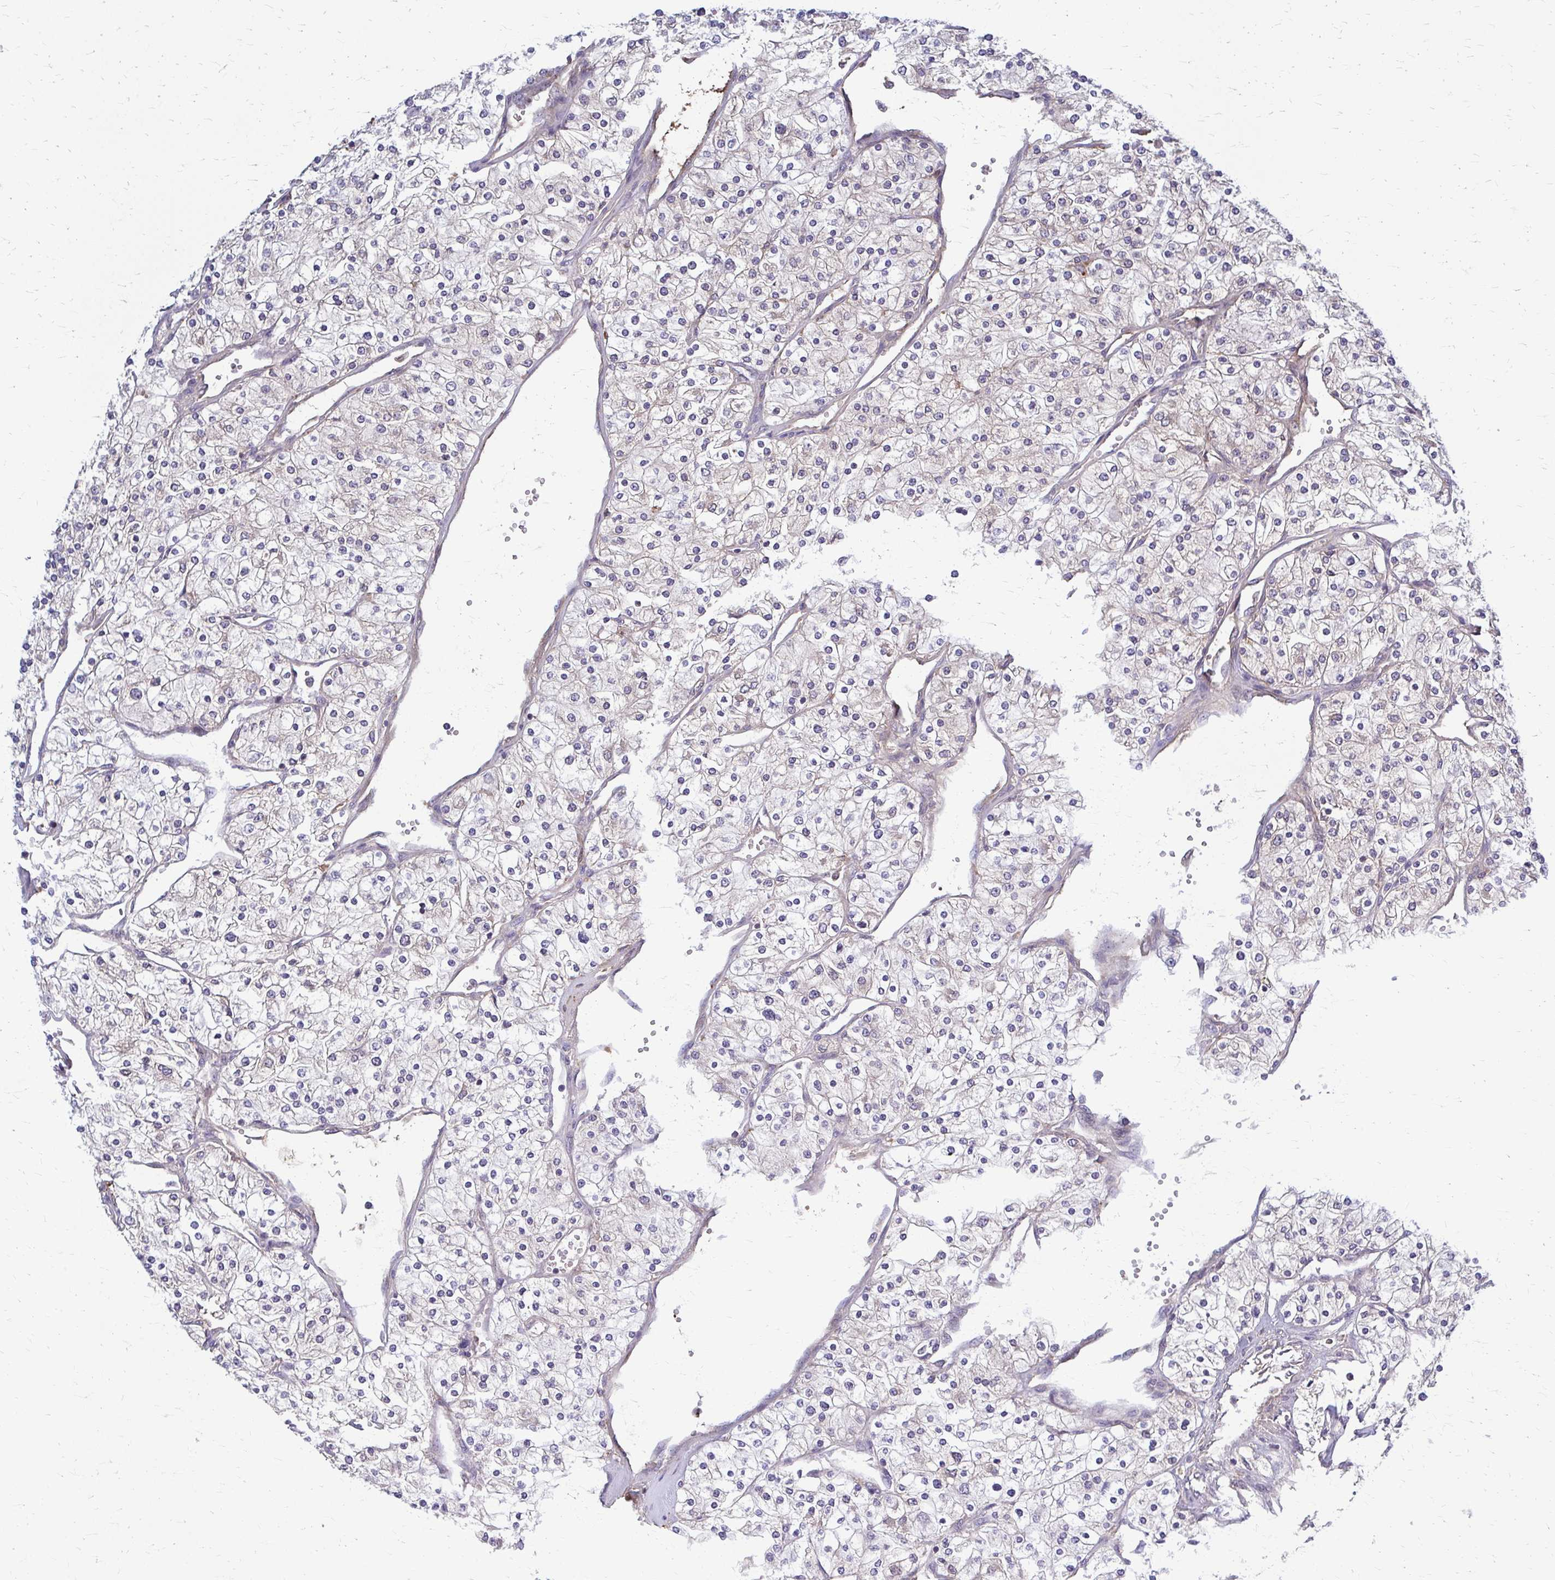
{"staining": {"intensity": "negative", "quantity": "none", "location": "none"}, "tissue": "renal cancer", "cell_type": "Tumor cells", "image_type": "cancer", "snomed": [{"axis": "morphology", "description": "Adenocarcinoma, NOS"}, {"axis": "topography", "description": "Kidney"}], "caption": "DAB (3,3'-diaminobenzidine) immunohistochemical staining of renal adenocarcinoma reveals no significant positivity in tumor cells.", "gene": "MCRIP2", "patient": {"sex": "male", "age": 80}}